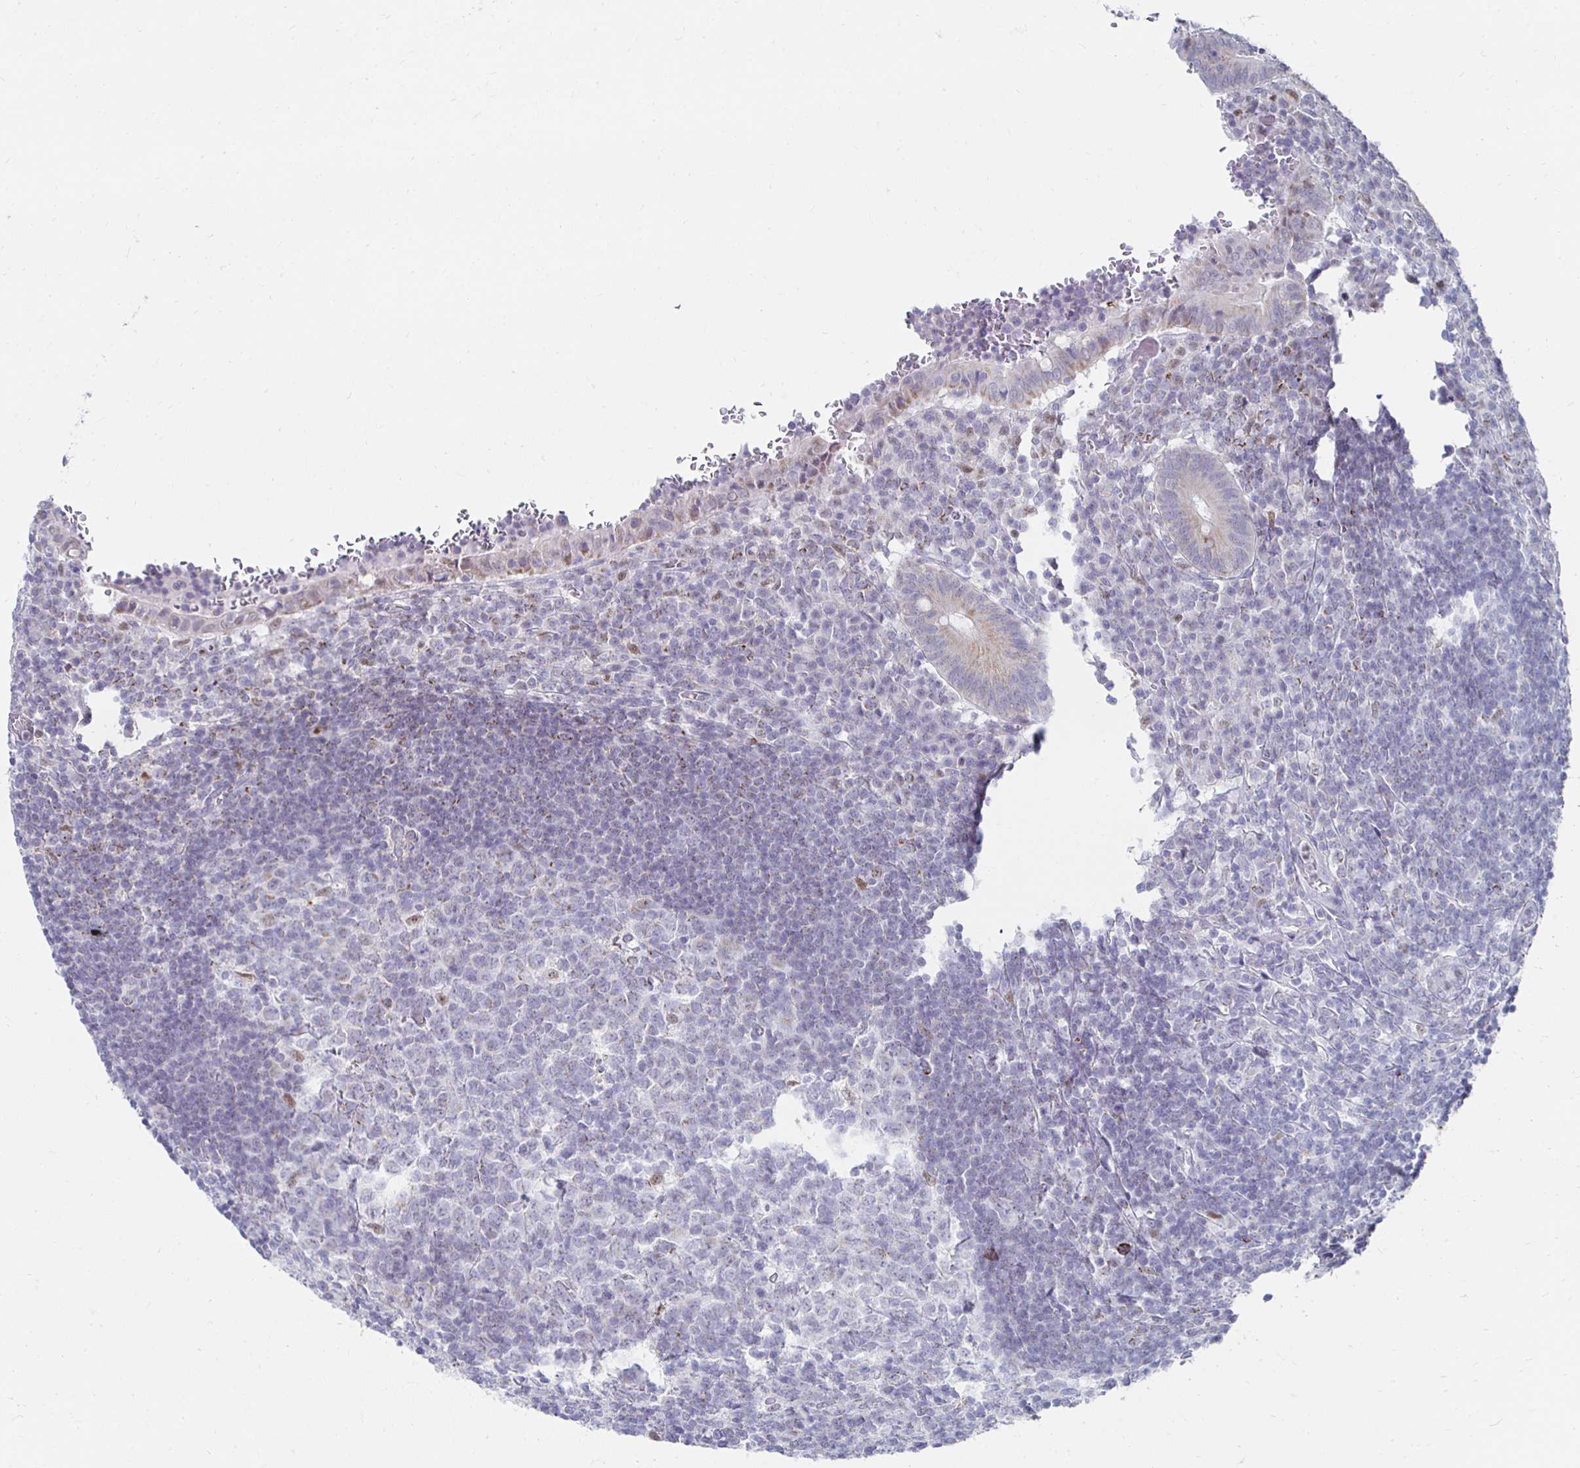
{"staining": {"intensity": "moderate", "quantity": ">75%", "location": "cytoplasmic/membranous"}, "tissue": "appendix", "cell_type": "Glandular cells", "image_type": "normal", "snomed": [{"axis": "morphology", "description": "Normal tissue, NOS"}, {"axis": "topography", "description": "Appendix"}], "caption": "Protein analysis of benign appendix displays moderate cytoplasmic/membranous expression in about >75% of glandular cells.", "gene": "NOCT", "patient": {"sex": "male", "age": 18}}